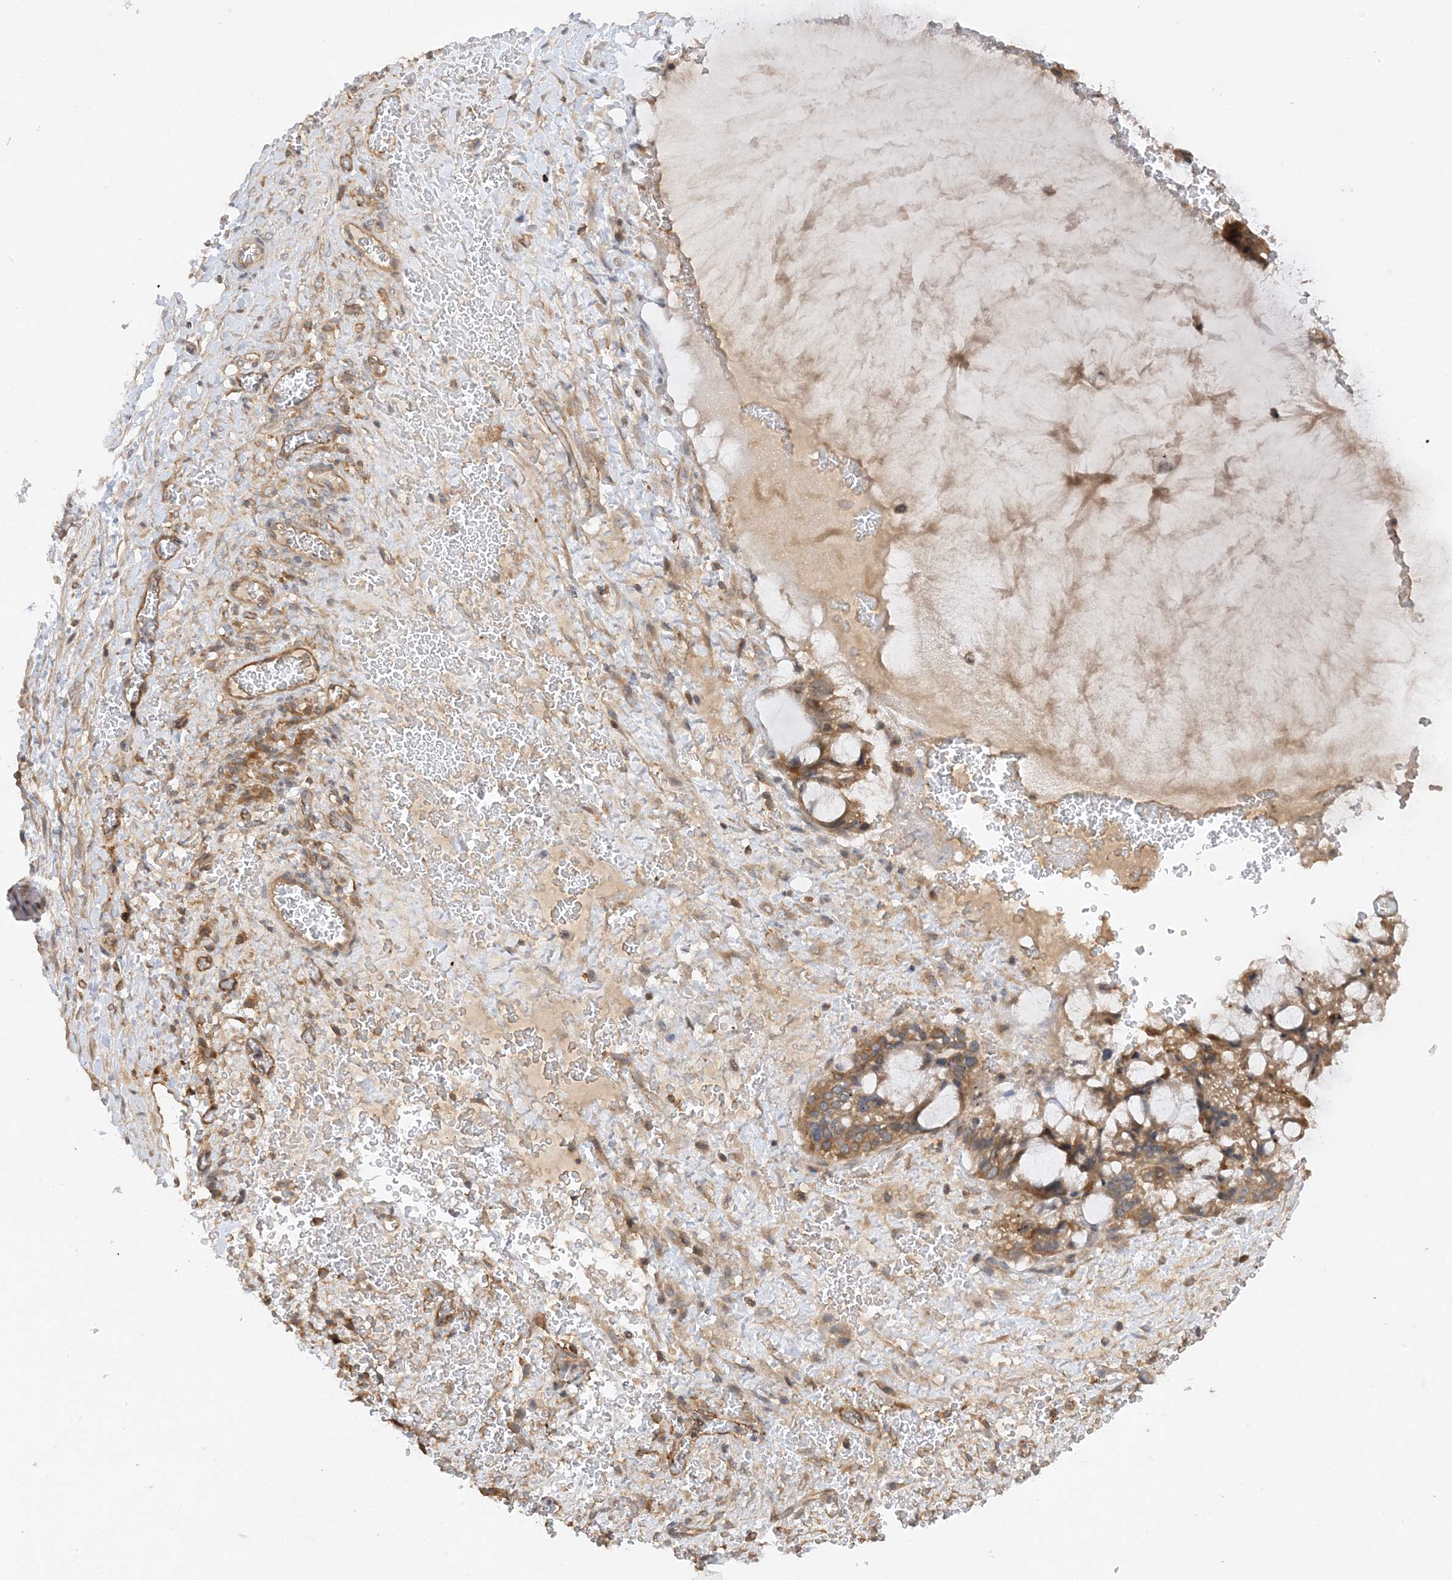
{"staining": {"intensity": "moderate", "quantity": ">75%", "location": "cytoplasmic/membranous"}, "tissue": "ovarian cancer", "cell_type": "Tumor cells", "image_type": "cancer", "snomed": [{"axis": "morphology", "description": "Cystadenocarcinoma, mucinous, NOS"}, {"axis": "topography", "description": "Ovary"}], "caption": "An image showing moderate cytoplasmic/membranous staining in approximately >75% of tumor cells in ovarian mucinous cystadenocarcinoma, as visualized by brown immunohistochemical staining.", "gene": "PHACTR2", "patient": {"sex": "female", "age": 37}}